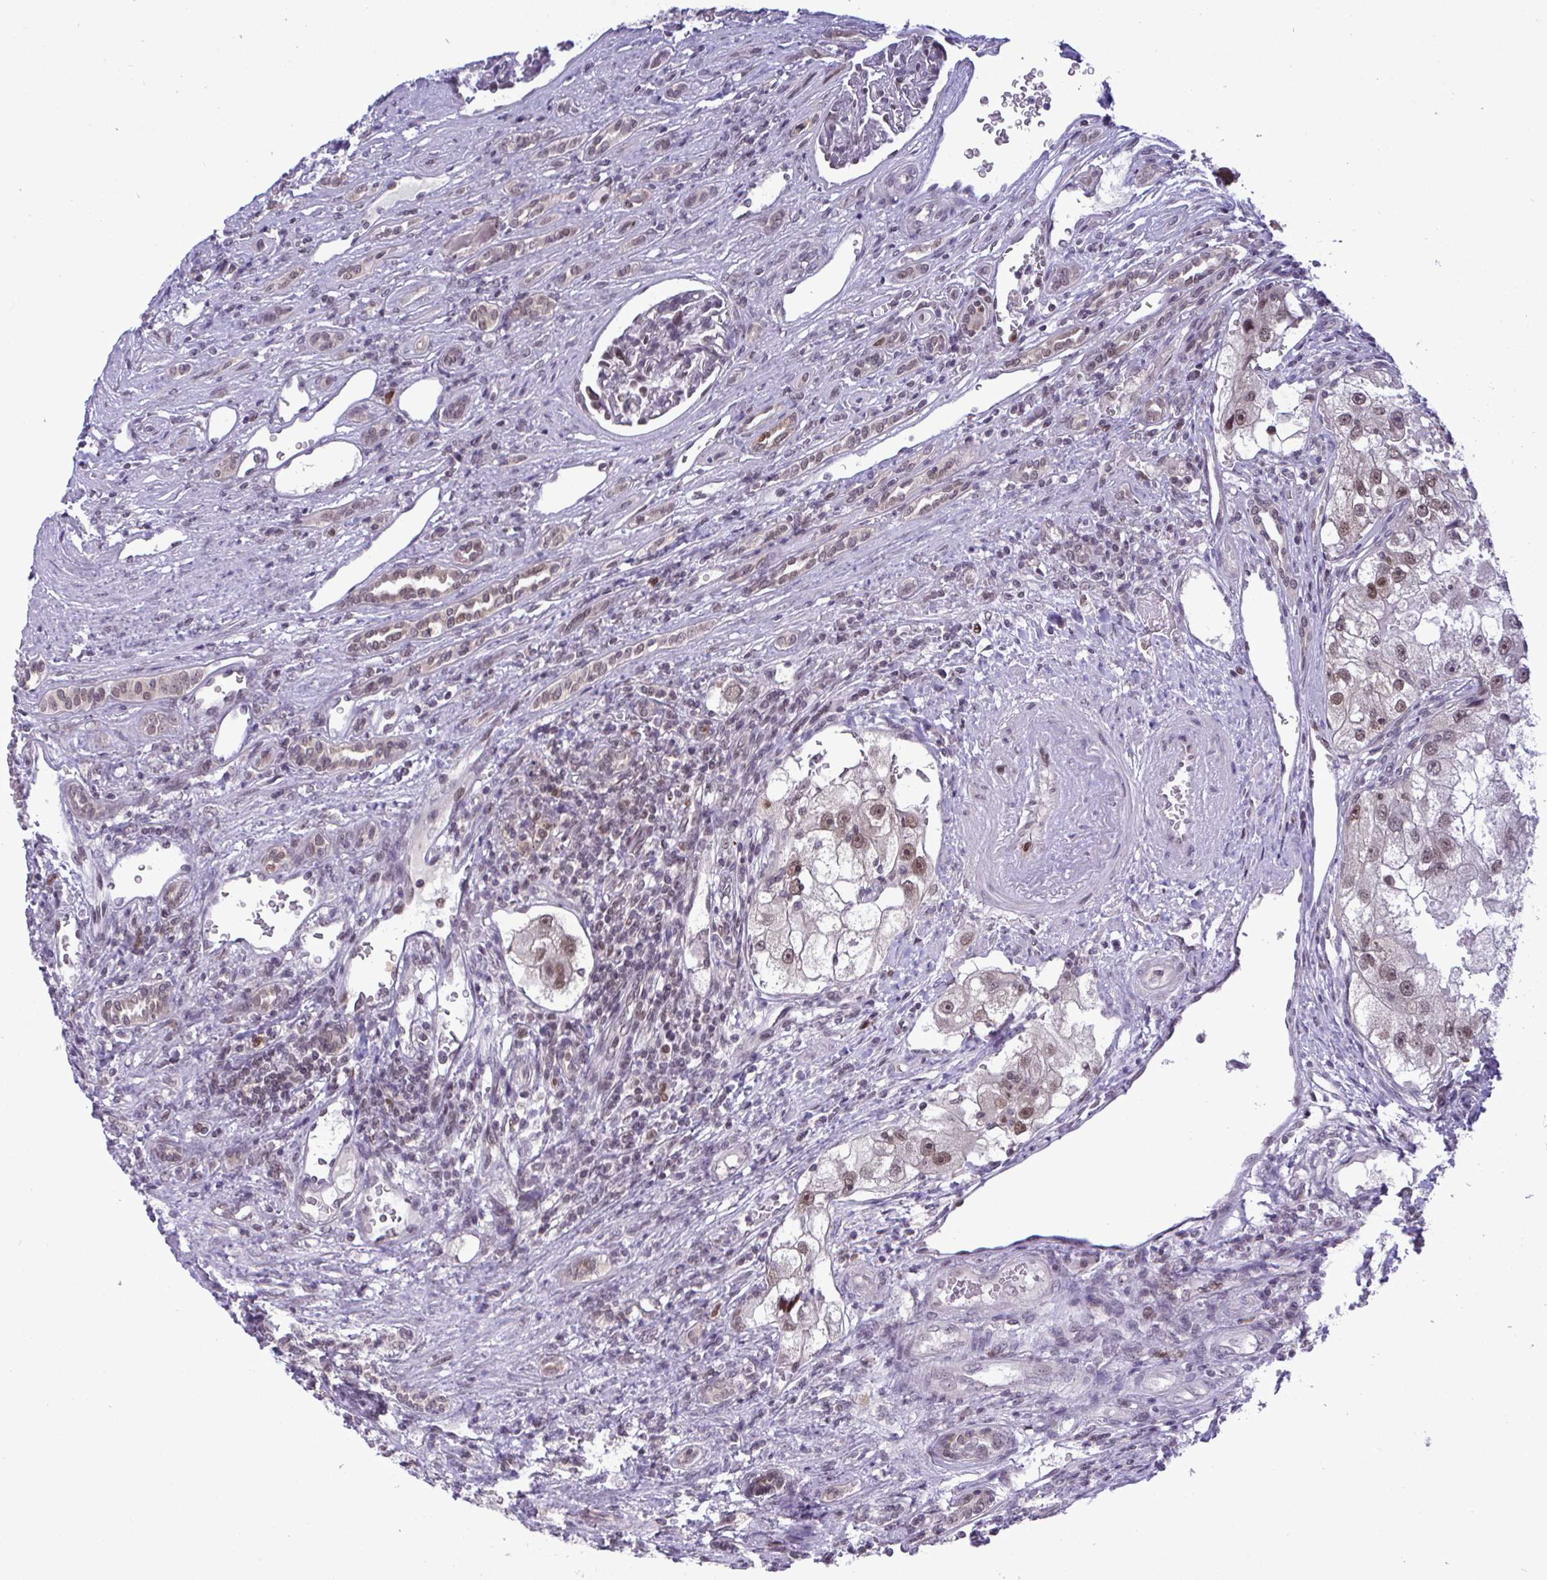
{"staining": {"intensity": "weak", "quantity": "25%-75%", "location": "nuclear"}, "tissue": "renal cancer", "cell_type": "Tumor cells", "image_type": "cancer", "snomed": [{"axis": "morphology", "description": "Adenocarcinoma, NOS"}, {"axis": "topography", "description": "Kidney"}], "caption": "A histopathology image of human adenocarcinoma (renal) stained for a protein demonstrates weak nuclear brown staining in tumor cells. (Stains: DAB in brown, nuclei in blue, Microscopy: brightfield microscopy at high magnification).", "gene": "RFC4", "patient": {"sex": "male", "age": 63}}